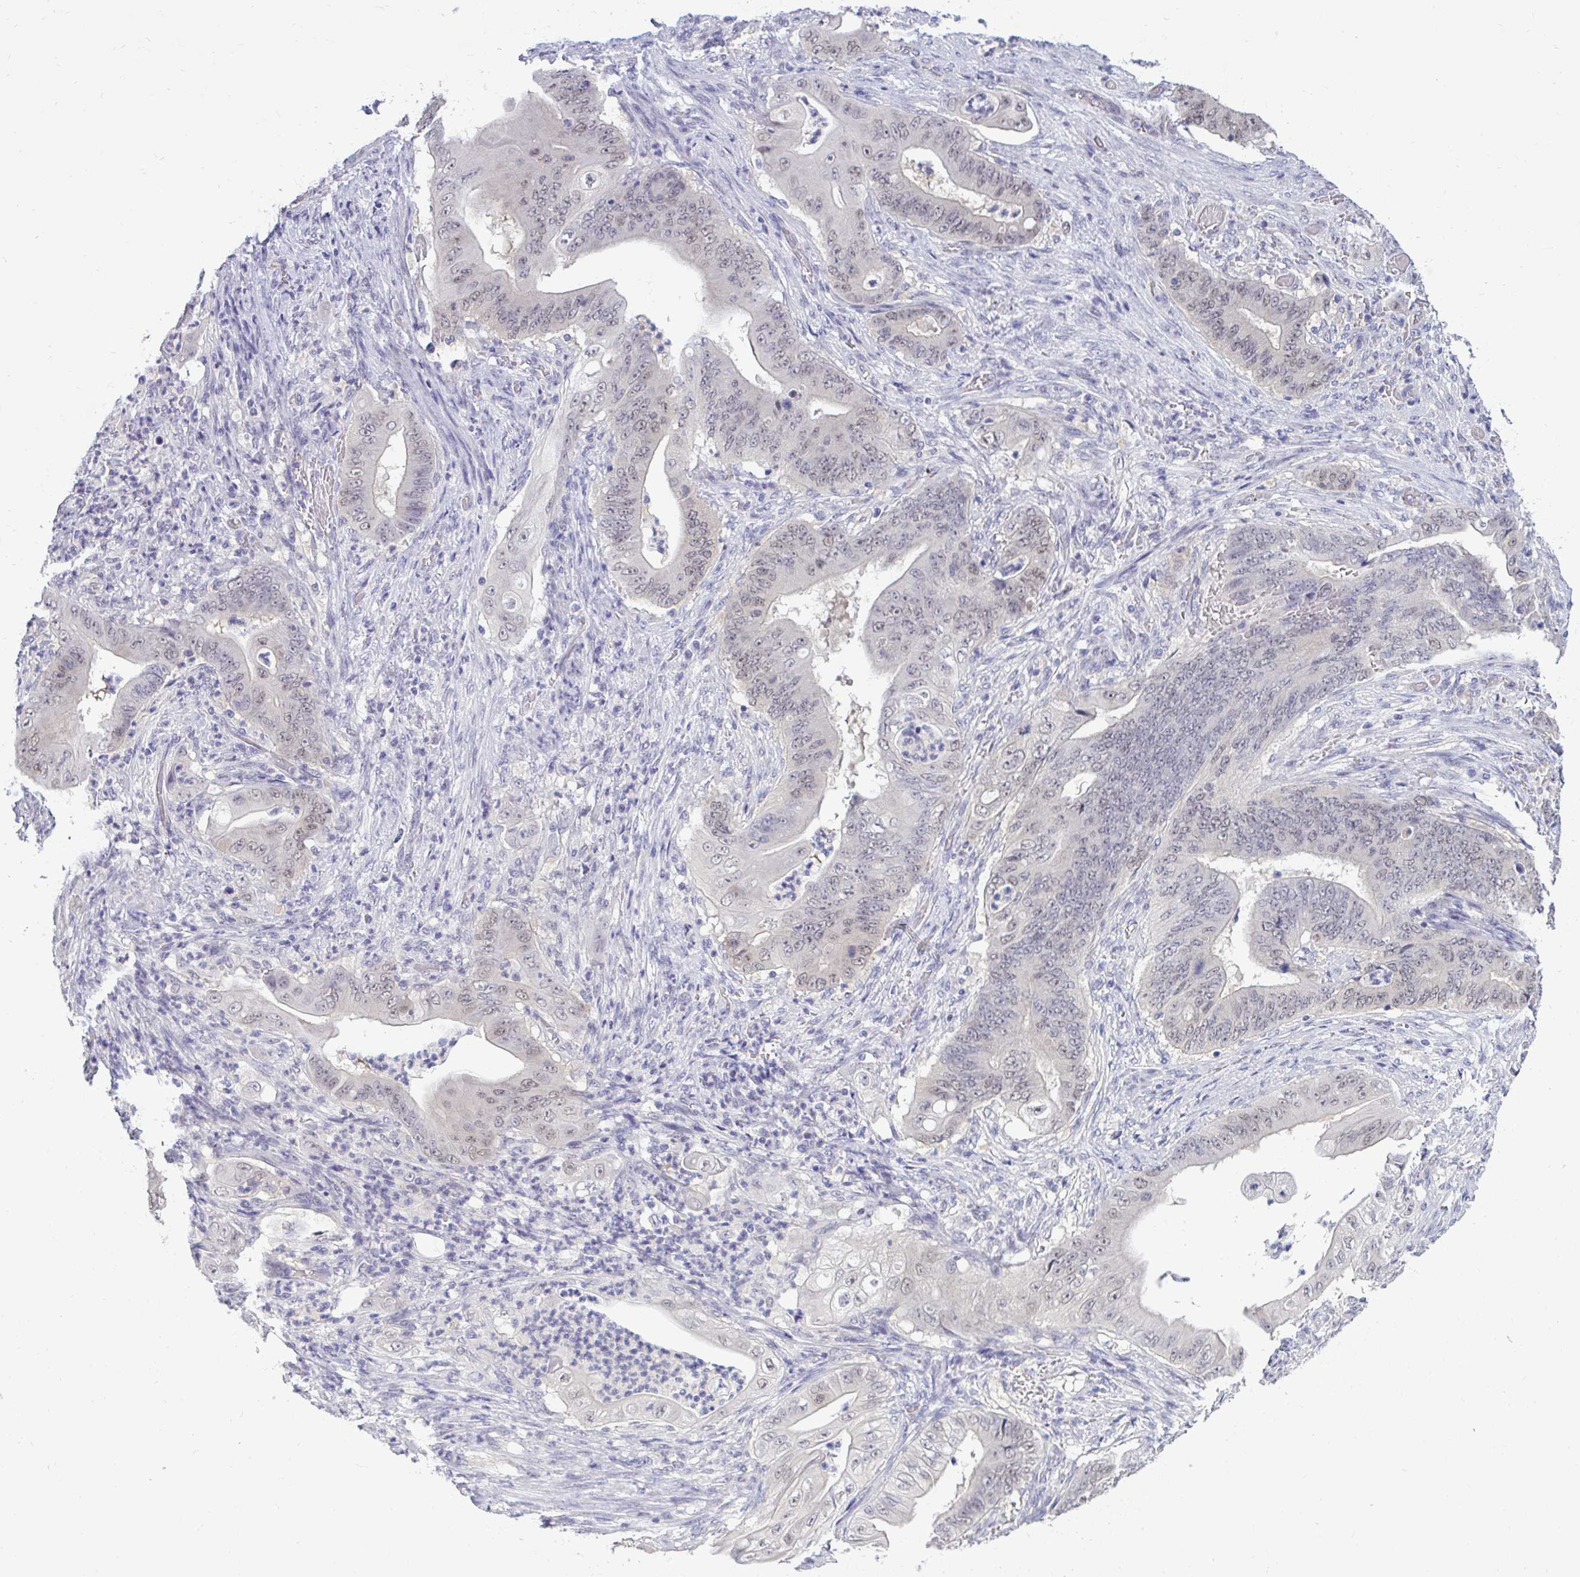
{"staining": {"intensity": "weak", "quantity": "<25%", "location": "nuclear"}, "tissue": "stomach cancer", "cell_type": "Tumor cells", "image_type": "cancer", "snomed": [{"axis": "morphology", "description": "Adenocarcinoma, NOS"}, {"axis": "topography", "description": "Stomach"}], "caption": "This is a image of IHC staining of stomach cancer (adenocarcinoma), which shows no staining in tumor cells.", "gene": "CSE1L", "patient": {"sex": "female", "age": 73}}